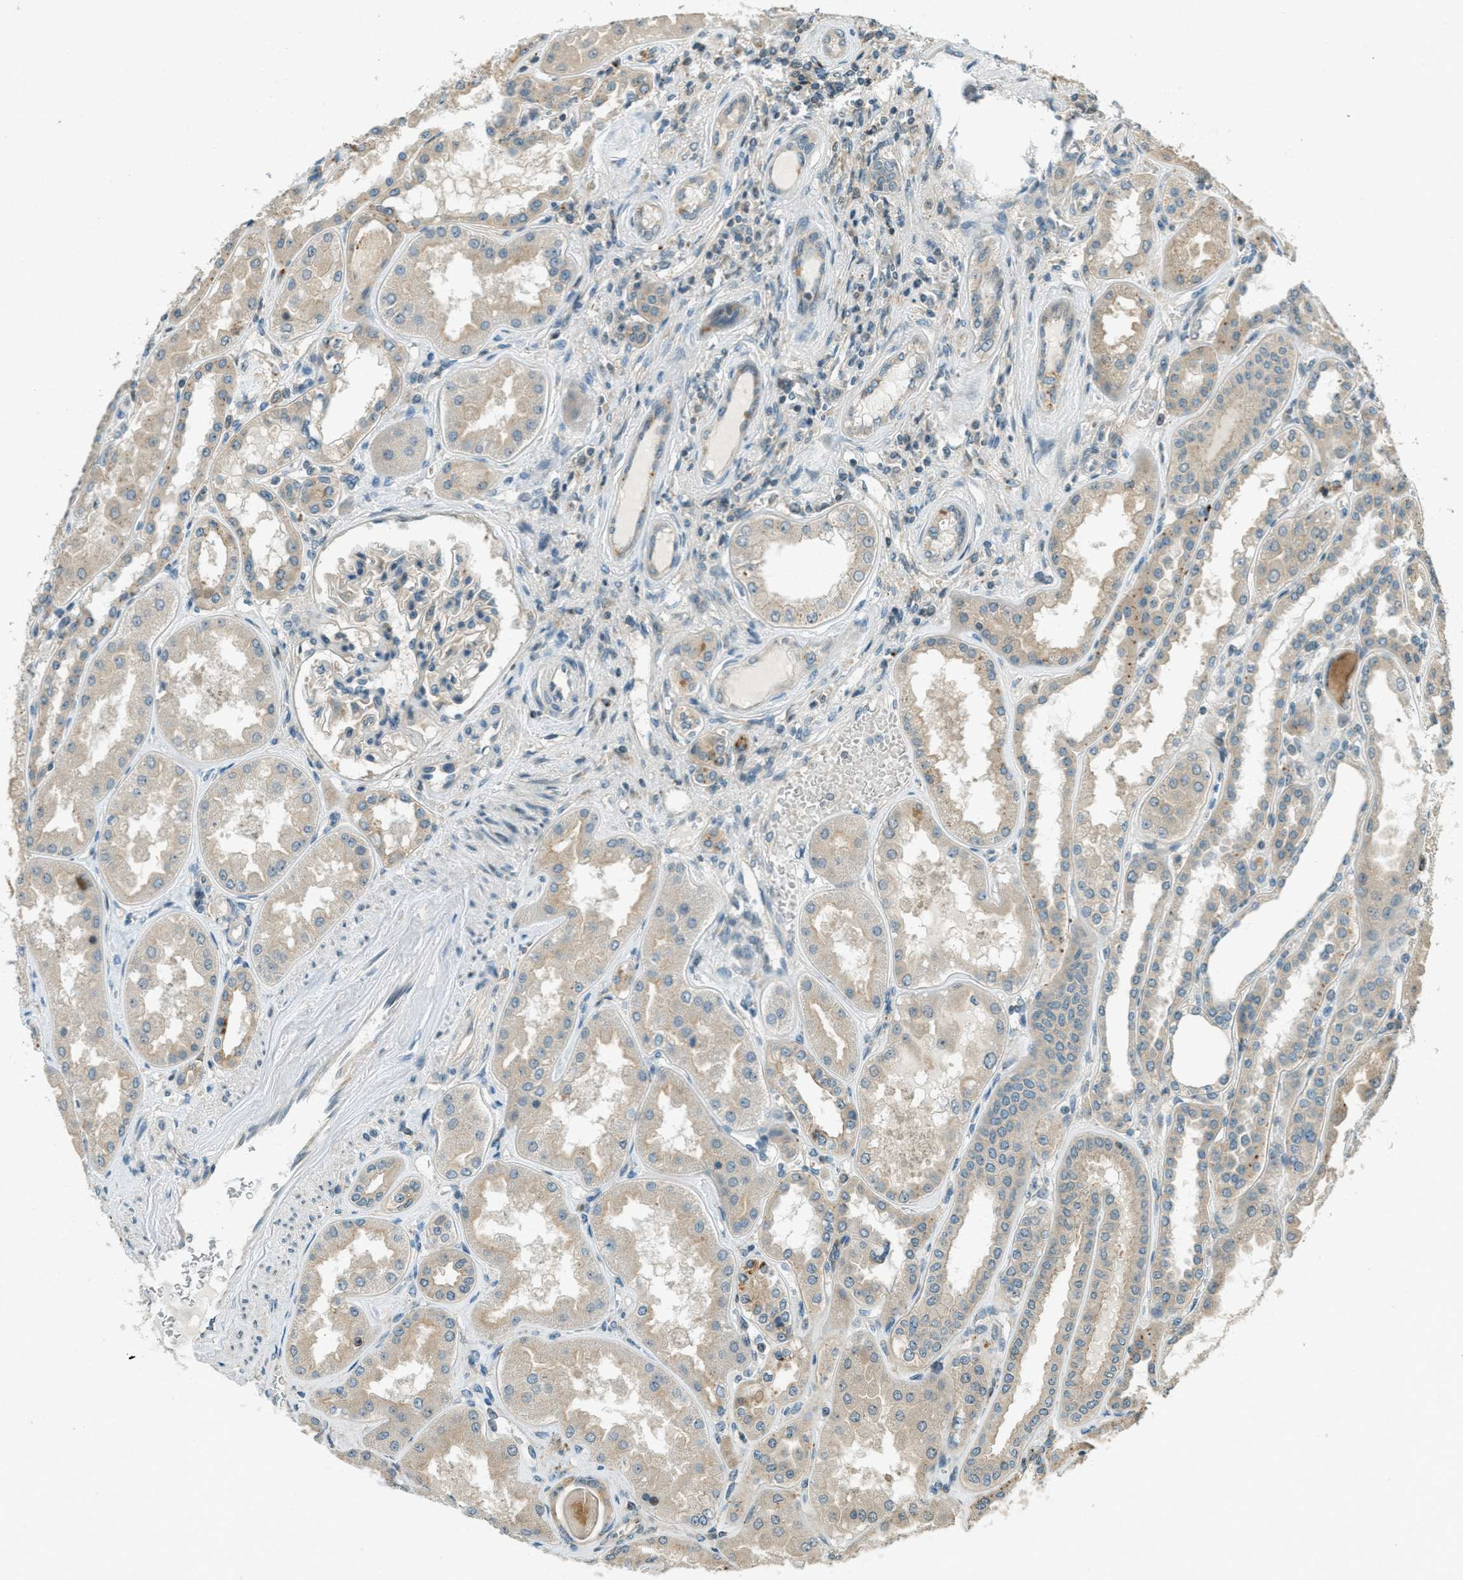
{"staining": {"intensity": "weak", "quantity": "<25%", "location": "cytoplasmic/membranous"}, "tissue": "kidney", "cell_type": "Cells in glomeruli", "image_type": "normal", "snomed": [{"axis": "morphology", "description": "Normal tissue, NOS"}, {"axis": "topography", "description": "Kidney"}], "caption": "An image of kidney stained for a protein reveals no brown staining in cells in glomeruli.", "gene": "PTPN23", "patient": {"sex": "female", "age": 56}}